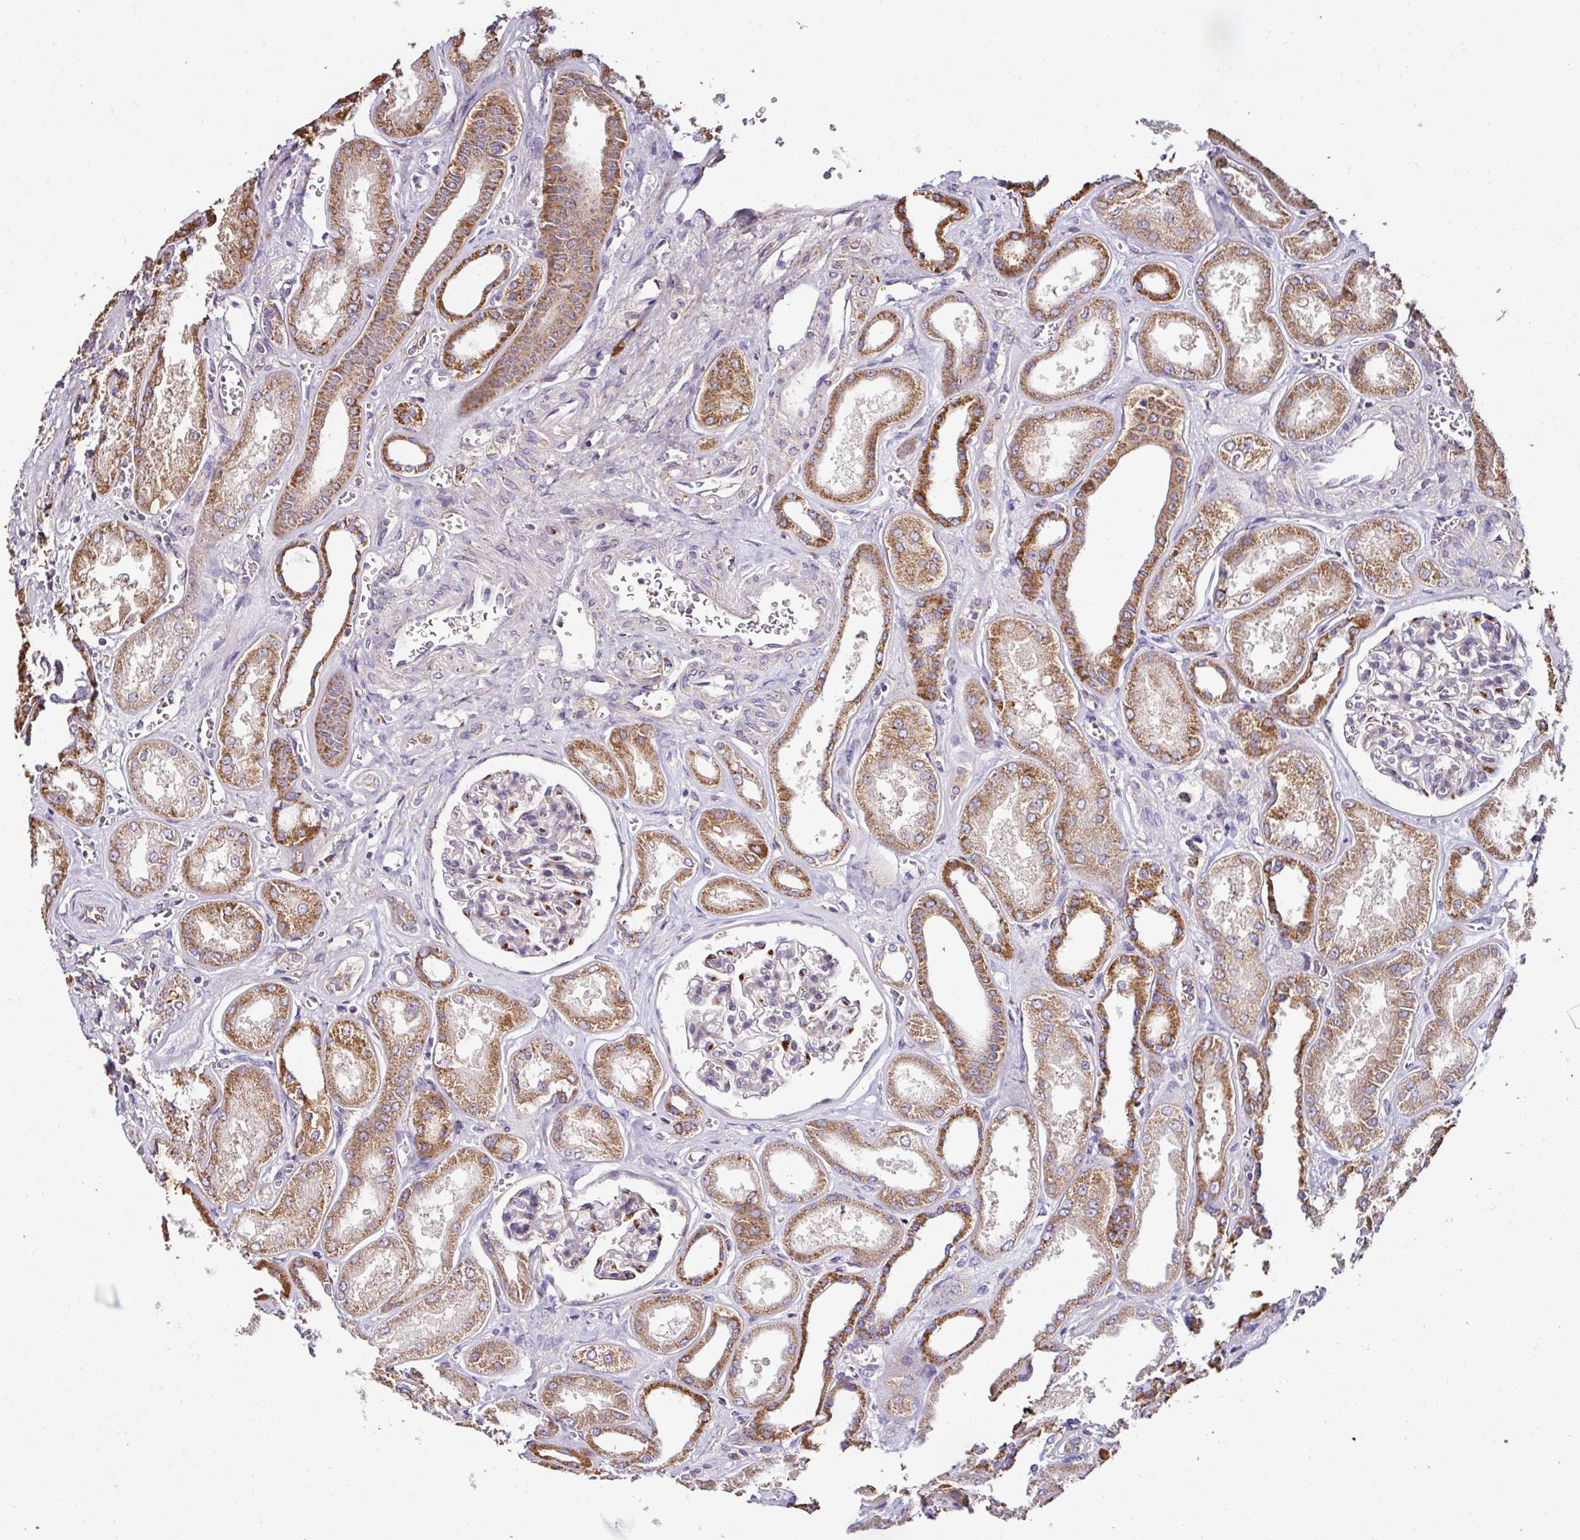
{"staining": {"intensity": "moderate", "quantity": "<25%", "location": "cytoplasmic/membranous"}, "tissue": "kidney", "cell_type": "Cells in glomeruli", "image_type": "normal", "snomed": [{"axis": "morphology", "description": "Normal tissue, NOS"}, {"axis": "morphology", "description": "Adenocarcinoma, NOS"}, {"axis": "topography", "description": "Kidney"}], "caption": "An immunohistochemistry (IHC) histopathology image of normal tissue is shown. Protein staining in brown highlights moderate cytoplasmic/membranous positivity in kidney within cells in glomeruli.", "gene": "CPD", "patient": {"sex": "female", "age": 68}}